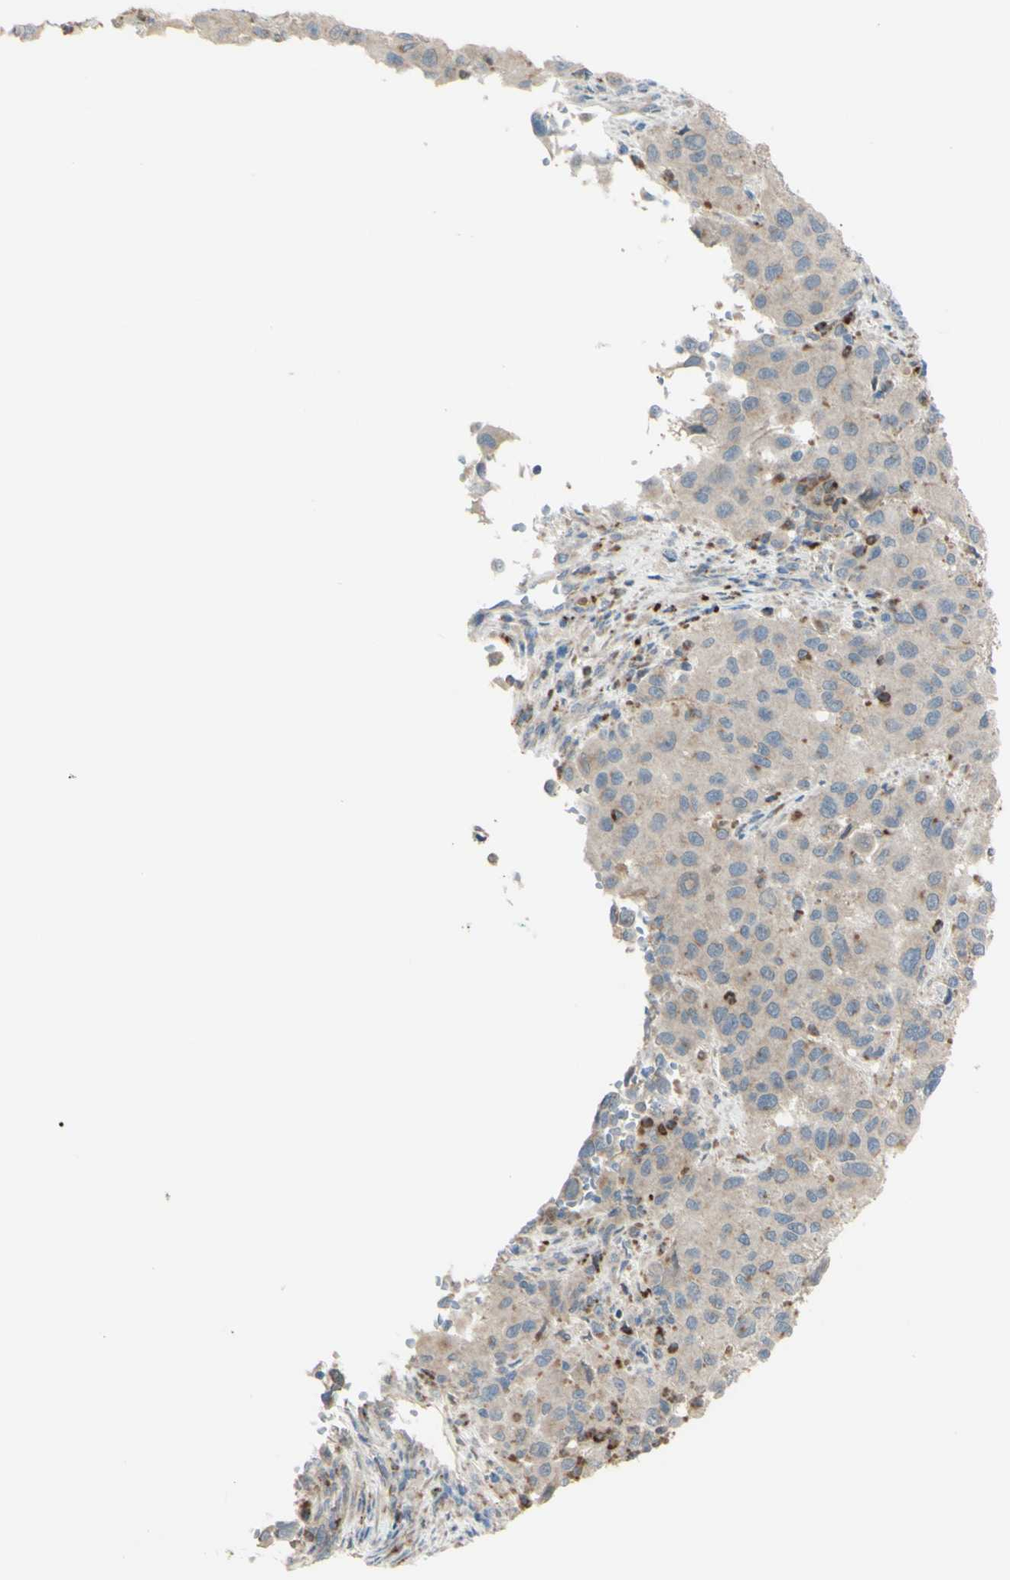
{"staining": {"intensity": "weak", "quantity": "<25%", "location": "cytoplasmic/membranous"}, "tissue": "melanoma", "cell_type": "Tumor cells", "image_type": "cancer", "snomed": [{"axis": "morphology", "description": "Malignant melanoma, Metastatic site"}, {"axis": "topography", "description": "Lymph node"}], "caption": "Immunohistochemistry of human malignant melanoma (metastatic site) demonstrates no positivity in tumor cells.", "gene": "LMTK2", "patient": {"sex": "male", "age": 61}}